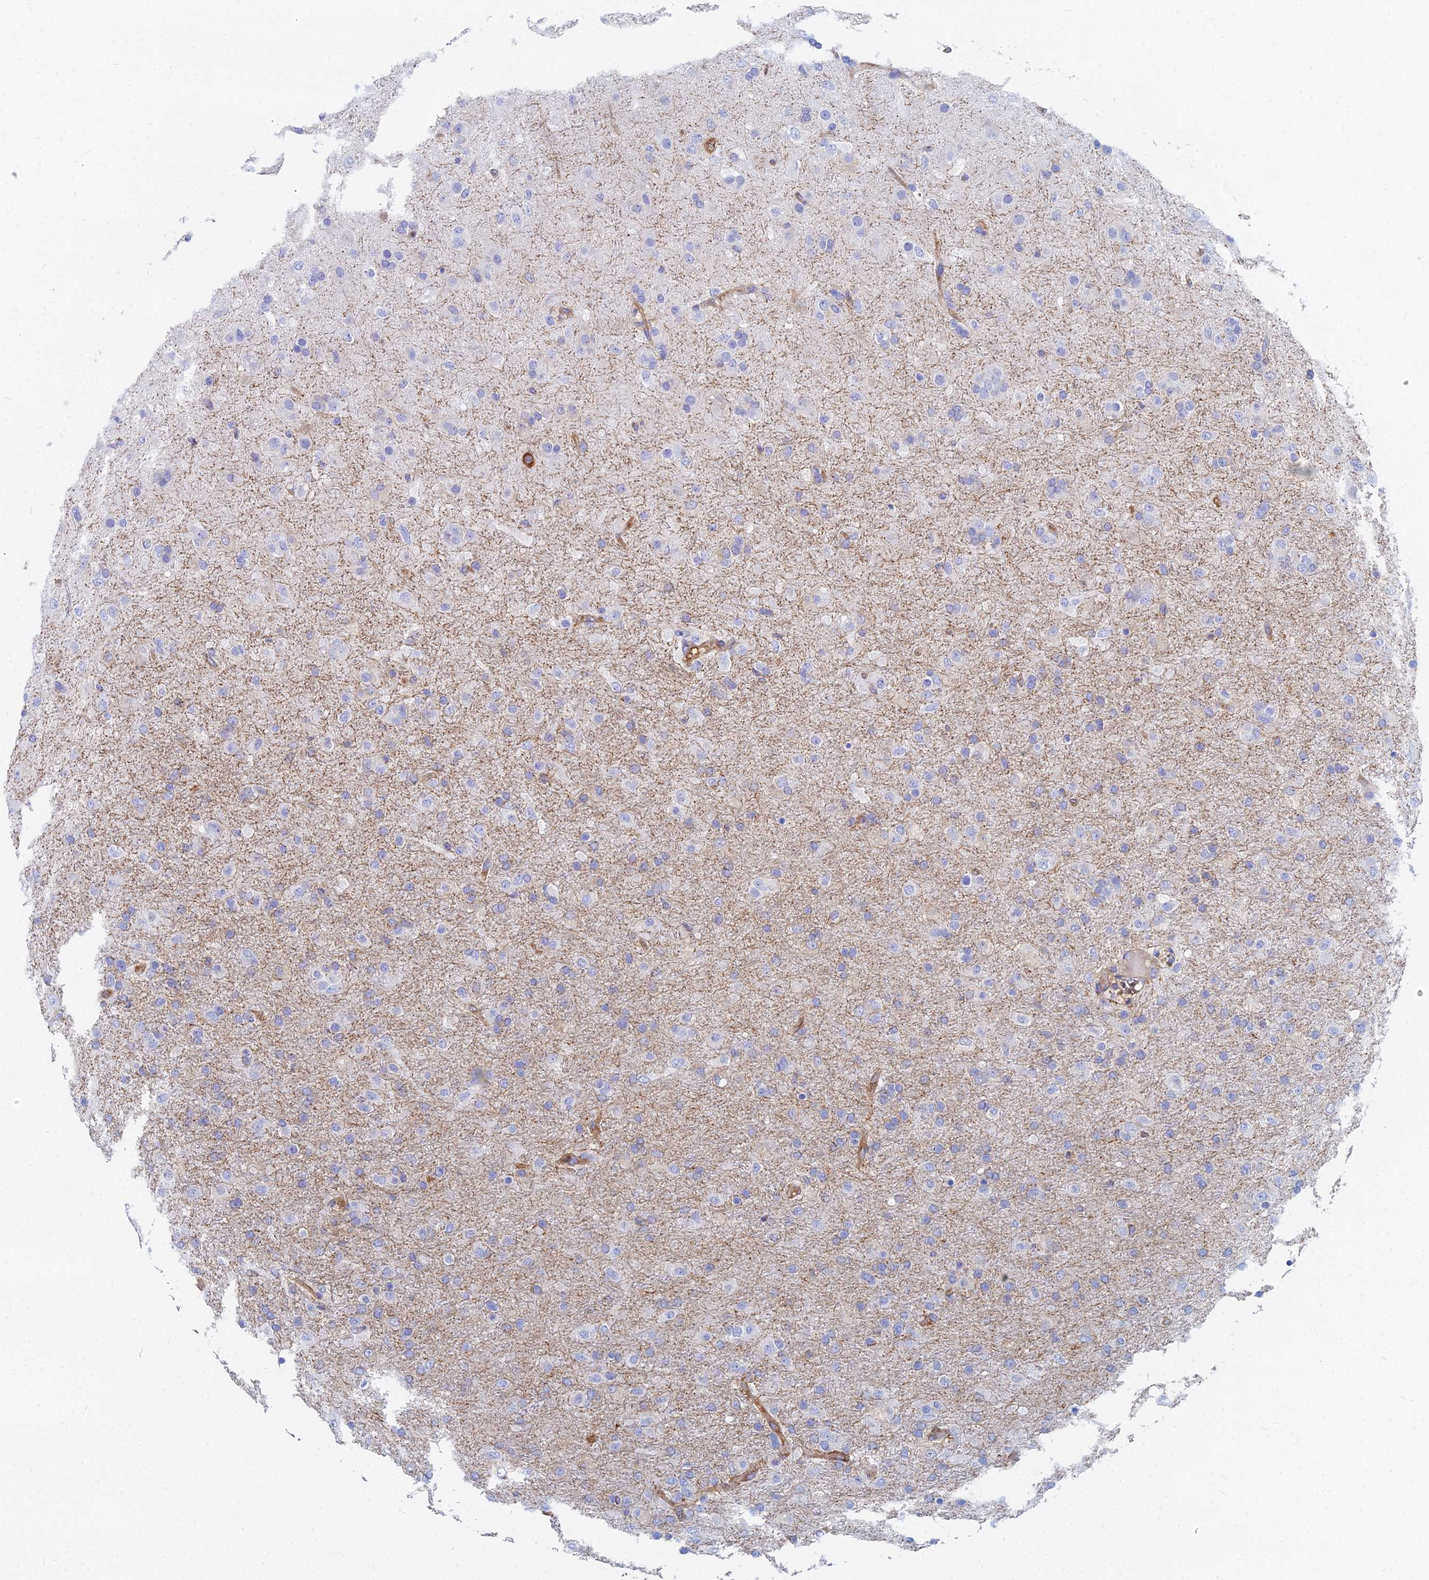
{"staining": {"intensity": "negative", "quantity": "none", "location": "none"}, "tissue": "glioma", "cell_type": "Tumor cells", "image_type": "cancer", "snomed": [{"axis": "morphology", "description": "Glioma, malignant, Low grade"}, {"axis": "topography", "description": "Brain"}], "caption": "DAB (3,3'-diaminobenzidine) immunohistochemical staining of glioma displays no significant staining in tumor cells.", "gene": "GPR42", "patient": {"sex": "male", "age": 65}}